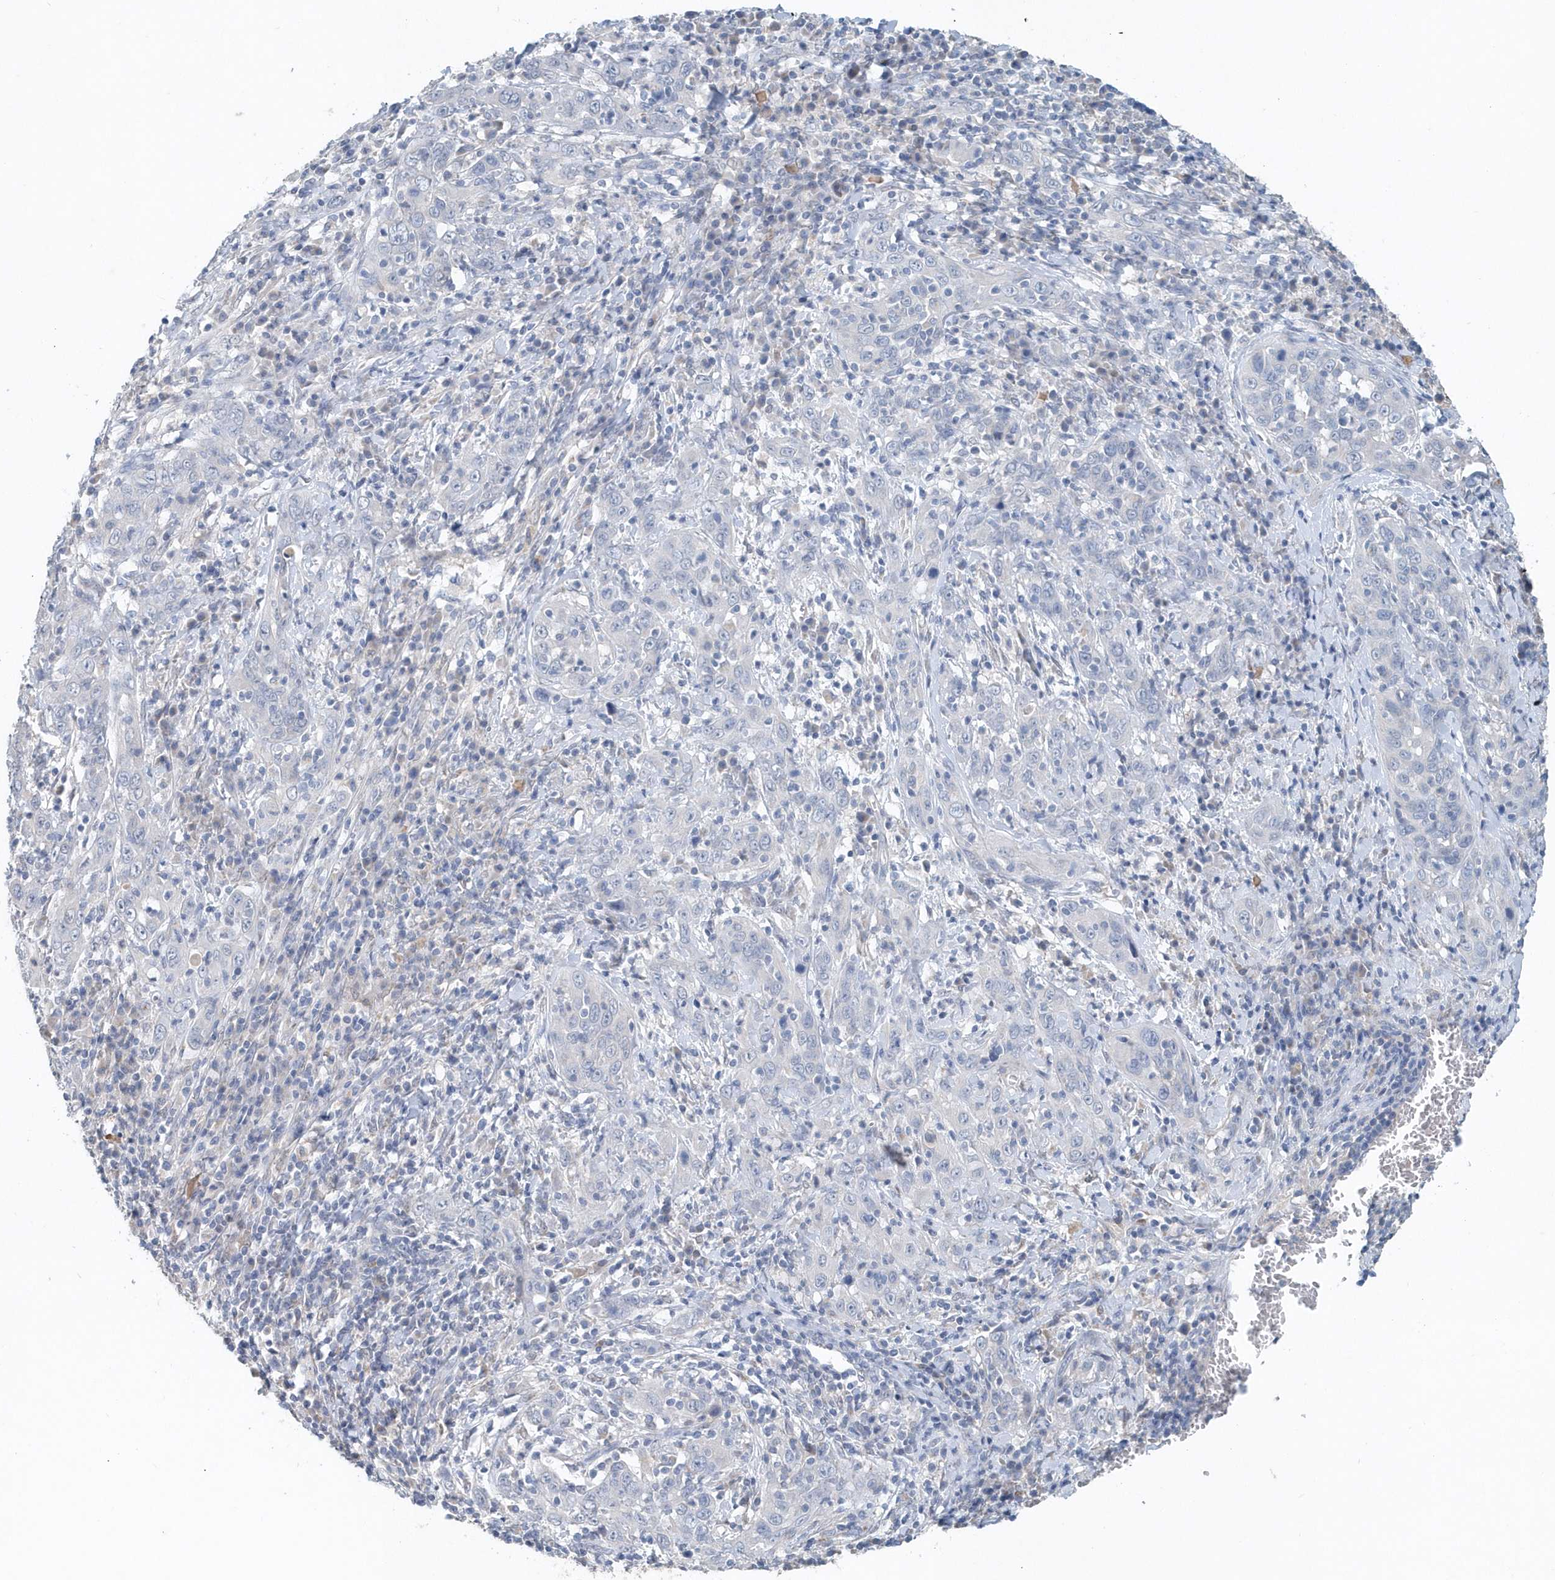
{"staining": {"intensity": "negative", "quantity": "none", "location": "none"}, "tissue": "cervical cancer", "cell_type": "Tumor cells", "image_type": "cancer", "snomed": [{"axis": "morphology", "description": "Squamous cell carcinoma, NOS"}, {"axis": "topography", "description": "Cervix"}], "caption": "DAB immunohistochemical staining of human cervical cancer (squamous cell carcinoma) demonstrates no significant positivity in tumor cells. Brightfield microscopy of immunohistochemistry (IHC) stained with DAB (3,3'-diaminobenzidine) (brown) and hematoxylin (blue), captured at high magnification.", "gene": "PFN2", "patient": {"sex": "female", "age": 46}}